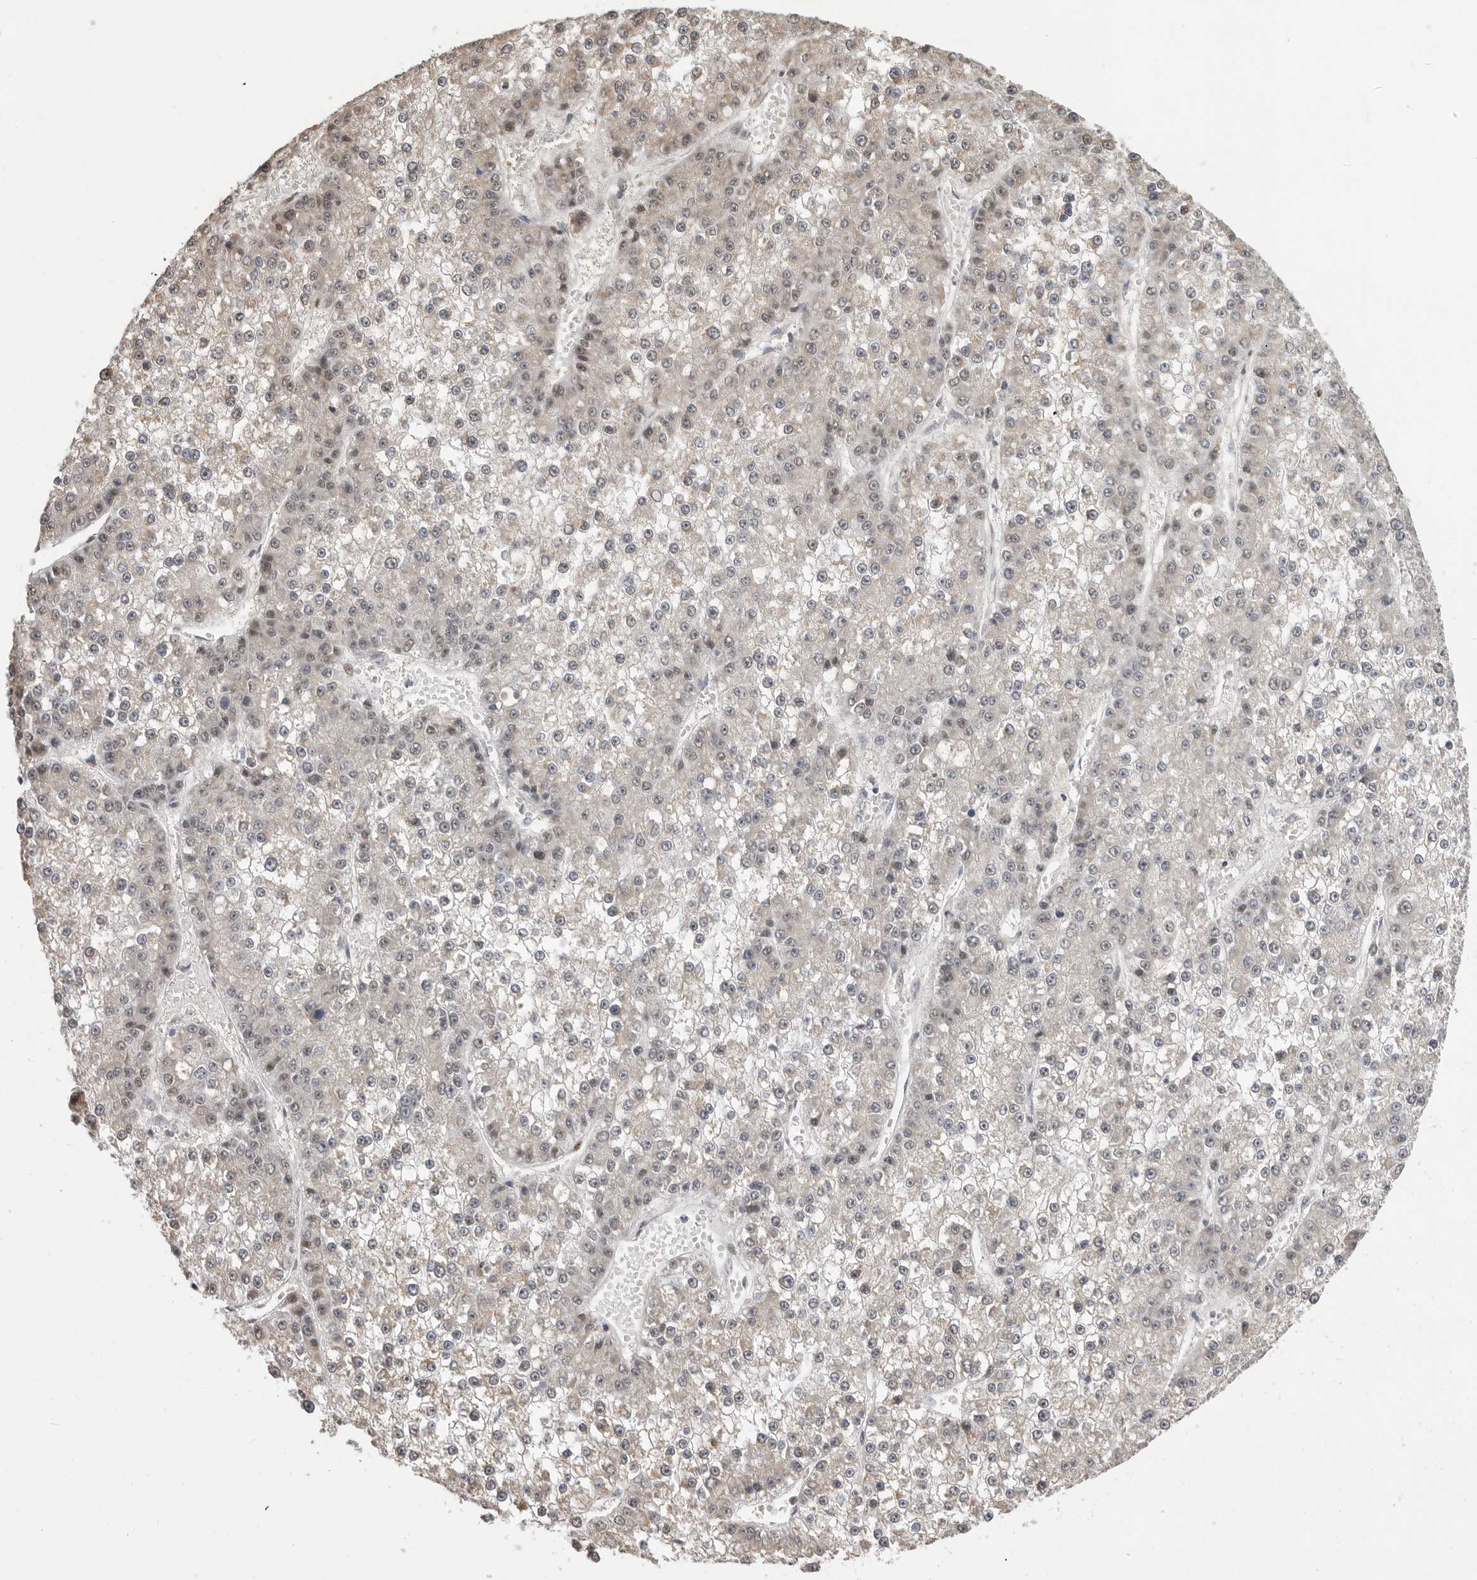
{"staining": {"intensity": "weak", "quantity": "<25%", "location": "cytoplasmic/membranous,nuclear"}, "tissue": "liver cancer", "cell_type": "Tumor cells", "image_type": "cancer", "snomed": [{"axis": "morphology", "description": "Carcinoma, Hepatocellular, NOS"}, {"axis": "topography", "description": "Liver"}], "caption": "Protein analysis of liver cancer (hepatocellular carcinoma) demonstrates no significant positivity in tumor cells.", "gene": "SMARCC1", "patient": {"sex": "female", "age": 73}}